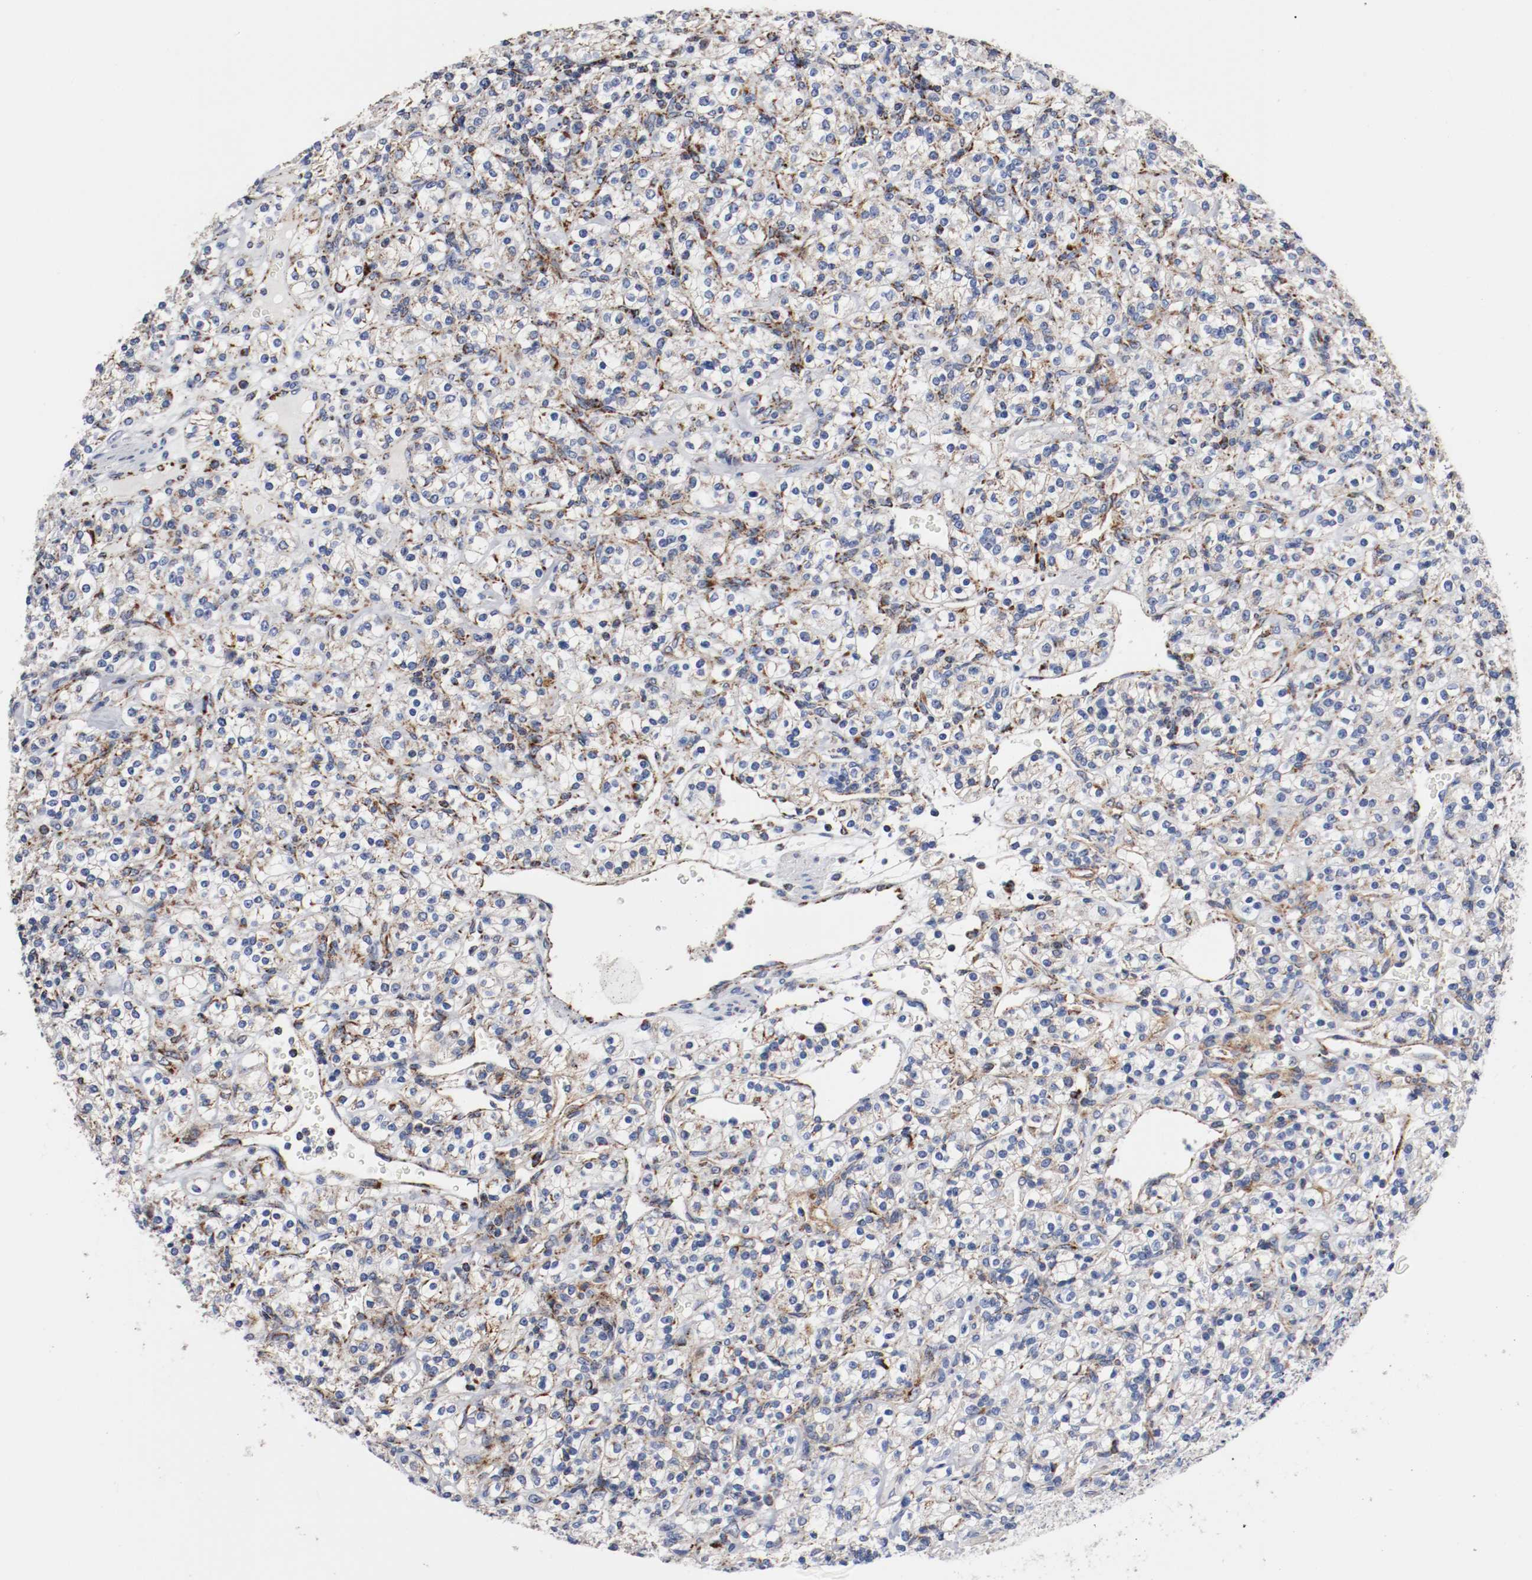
{"staining": {"intensity": "moderate", "quantity": "<25%", "location": "cytoplasmic/membranous"}, "tissue": "renal cancer", "cell_type": "Tumor cells", "image_type": "cancer", "snomed": [{"axis": "morphology", "description": "Adenocarcinoma, NOS"}, {"axis": "topography", "description": "Kidney"}], "caption": "Renal cancer stained with a brown dye reveals moderate cytoplasmic/membranous positive expression in about <25% of tumor cells.", "gene": "TUBD1", "patient": {"sex": "male", "age": 77}}